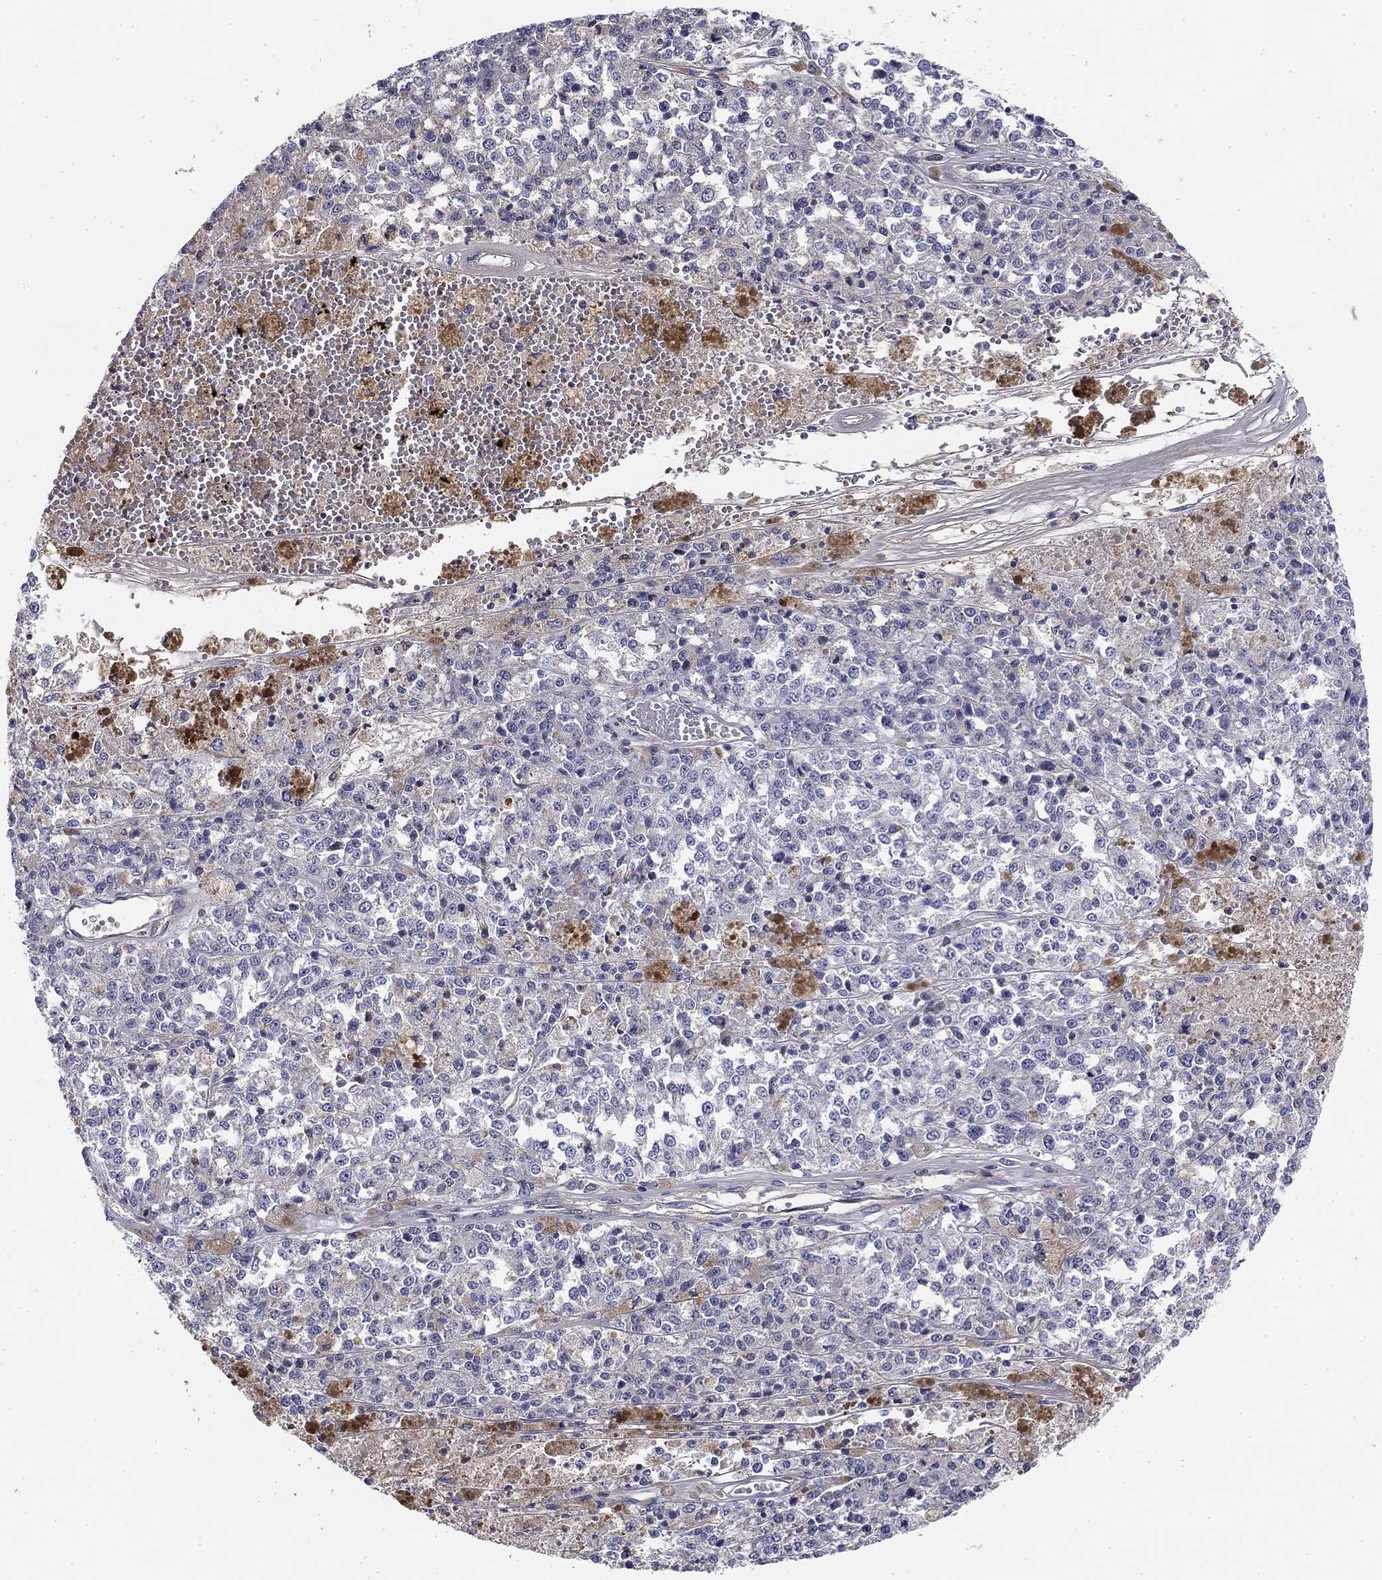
{"staining": {"intensity": "negative", "quantity": "none", "location": "none"}, "tissue": "melanoma", "cell_type": "Tumor cells", "image_type": "cancer", "snomed": [{"axis": "morphology", "description": "Malignant melanoma, Metastatic site"}, {"axis": "topography", "description": "Lymph node"}], "caption": "Immunohistochemistry image of human malignant melanoma (metastatic site) stained for a protein (brown), which shows no expression in tumor cells.", "gene": "CPLX4", "patient": {"sex": "female", "age": 64}}